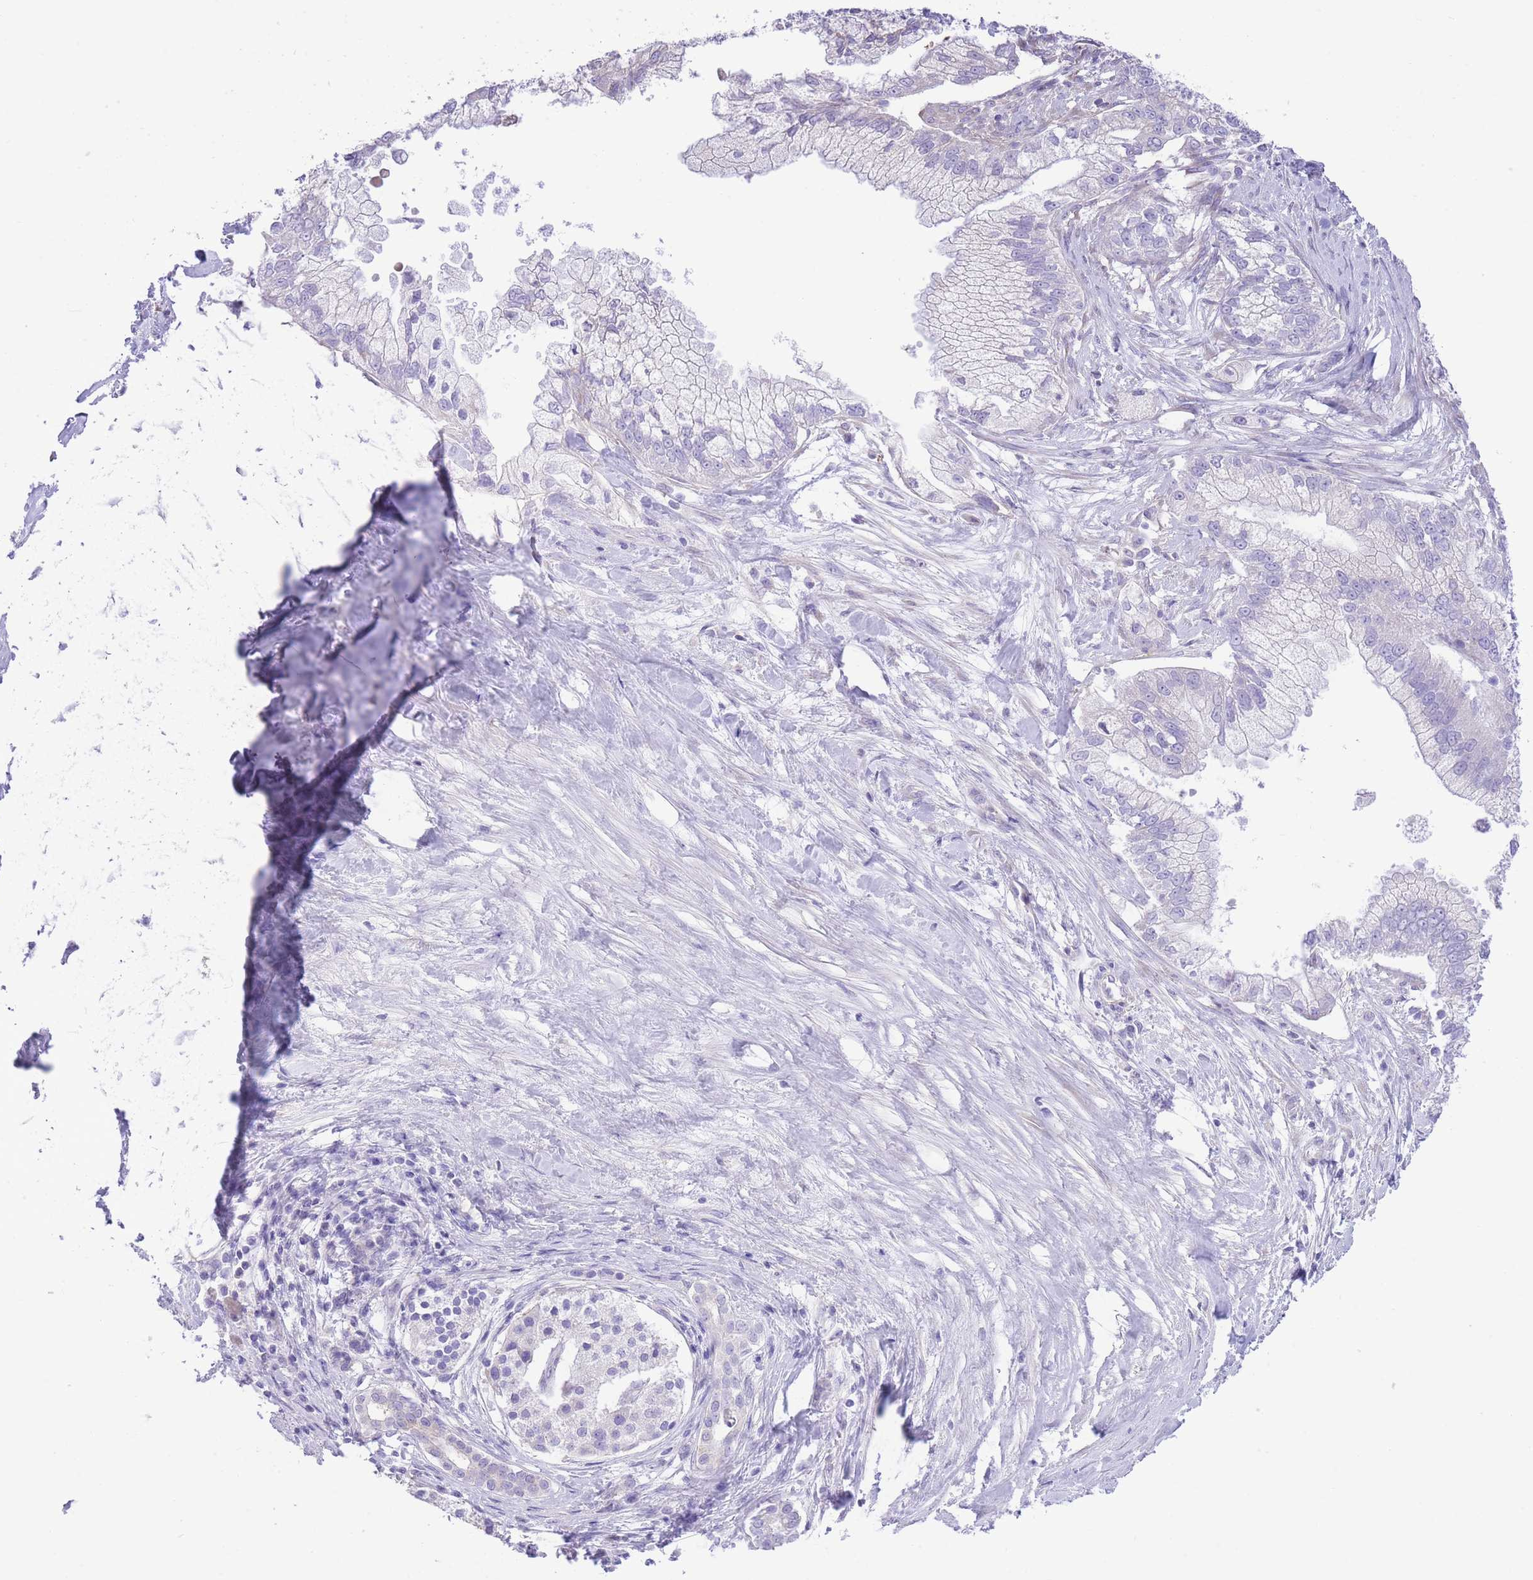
{"staining": {"intensity": "negative", "quantity": "none", "location": "none"}, "tissue": "pancreatic cancer", "cell_type": "Tumor cells", "image_type": "cancer", "snomed": [{"axis": "morphology", "description": "Adenocarcinoma, NOS"}, {"axis": "topography", "description": "Pancreas"}], "caption": "Human pancreatic adenocarcinoma stained for a protein using IHC reveals no staining in tumor cells.", "gene": "RHOU", "patient": {"sex": "male", "age": 70}}